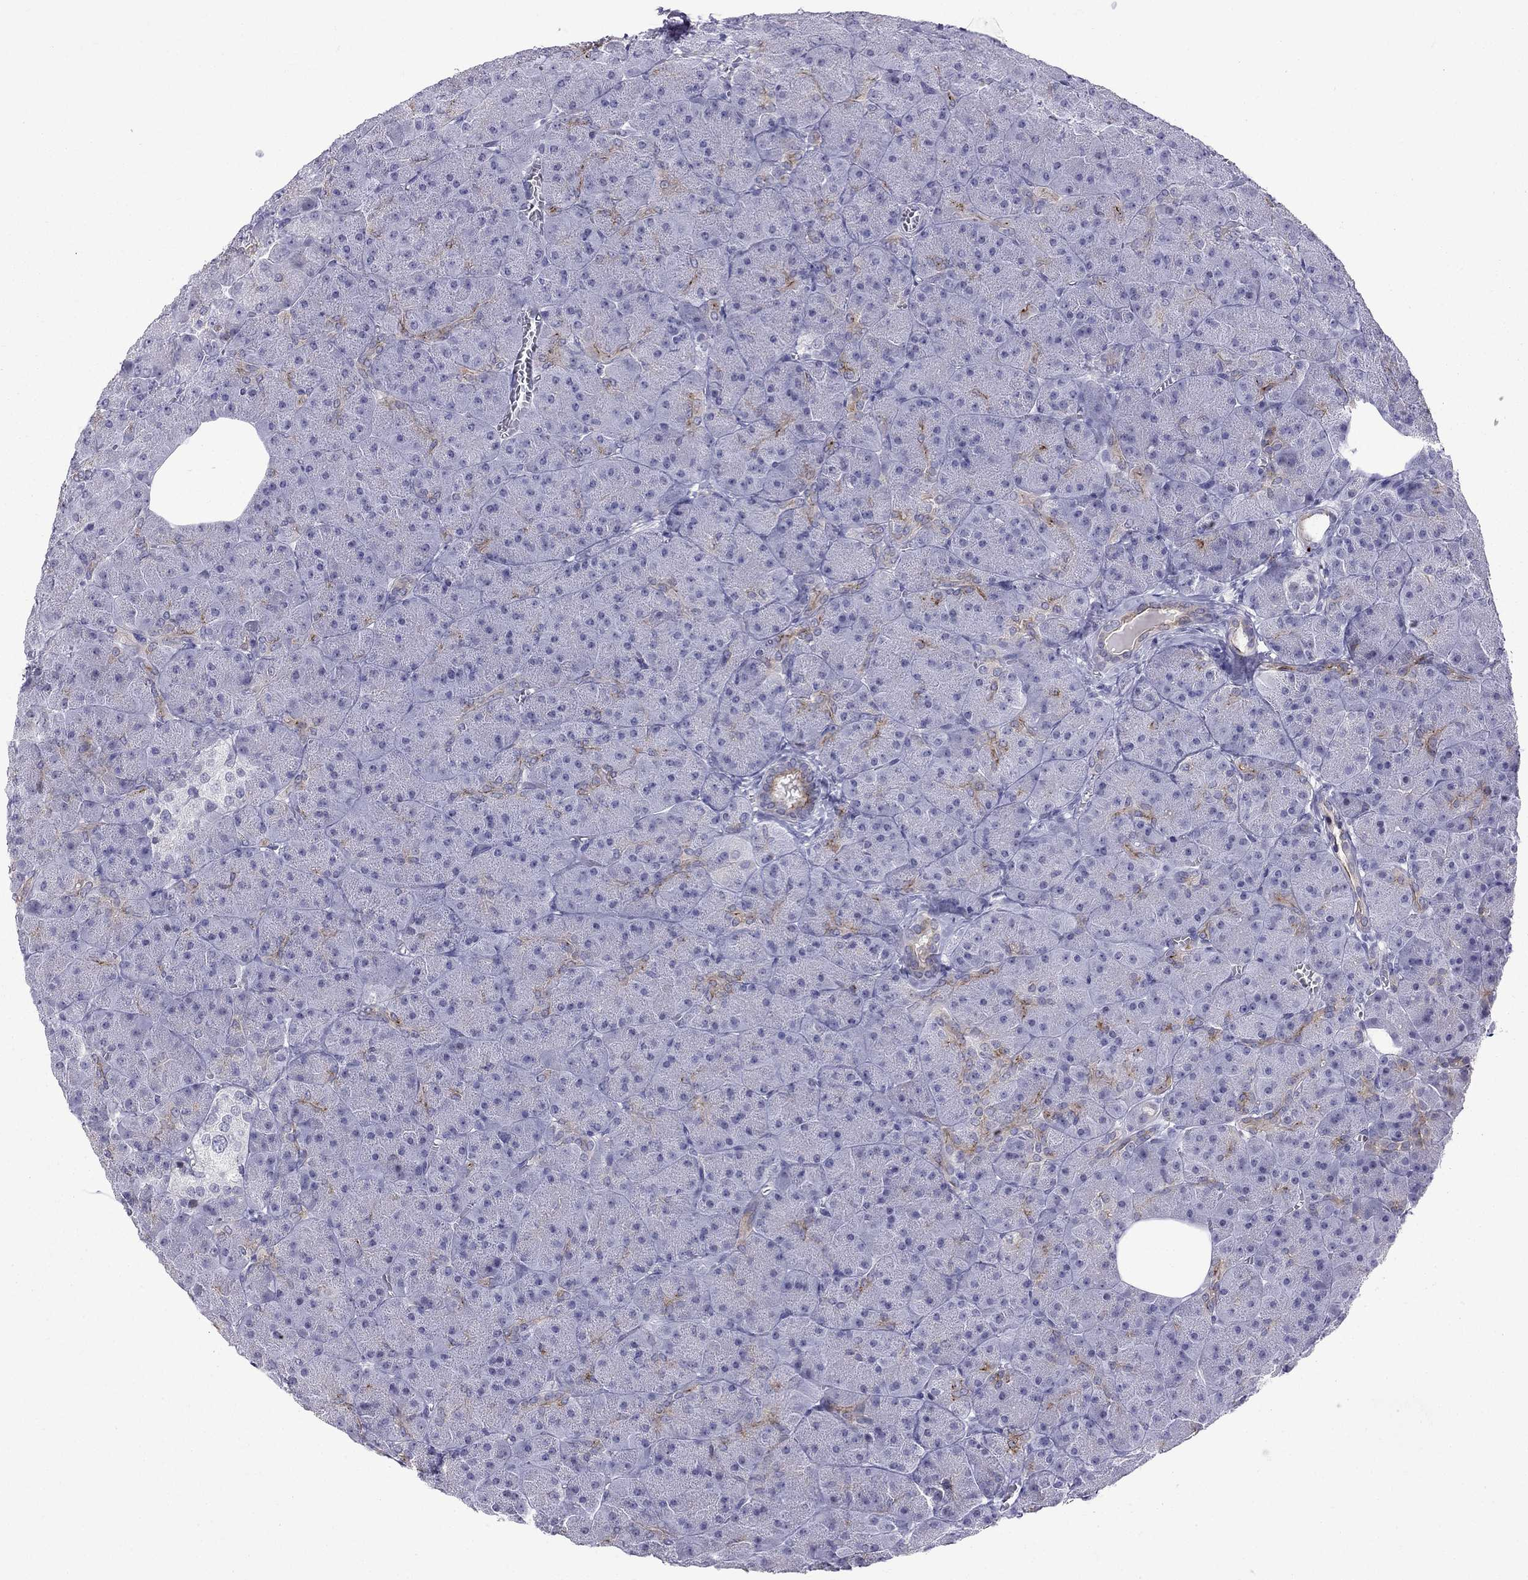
{"staining": {"intensity": "strong", "quantity": "<25%", "location": "cytoplasmic/membranous"}, "tissue": "pancreas", "cell_type": "Exocrine glandular cells", "image_type": "normal", "snomed": [{"axis": "morphology", "description": "Normal tissue, NOS"}, {"axis": "topography", "description": "Pancreas"}], "caption": "The immunohistochemical stain labels strong cytoplasmic/membranous expression in exocrine glandular cells of unremarkable pancreas.", "gene": "MUC15", "patient": {"sex": "male", "age": 61}}